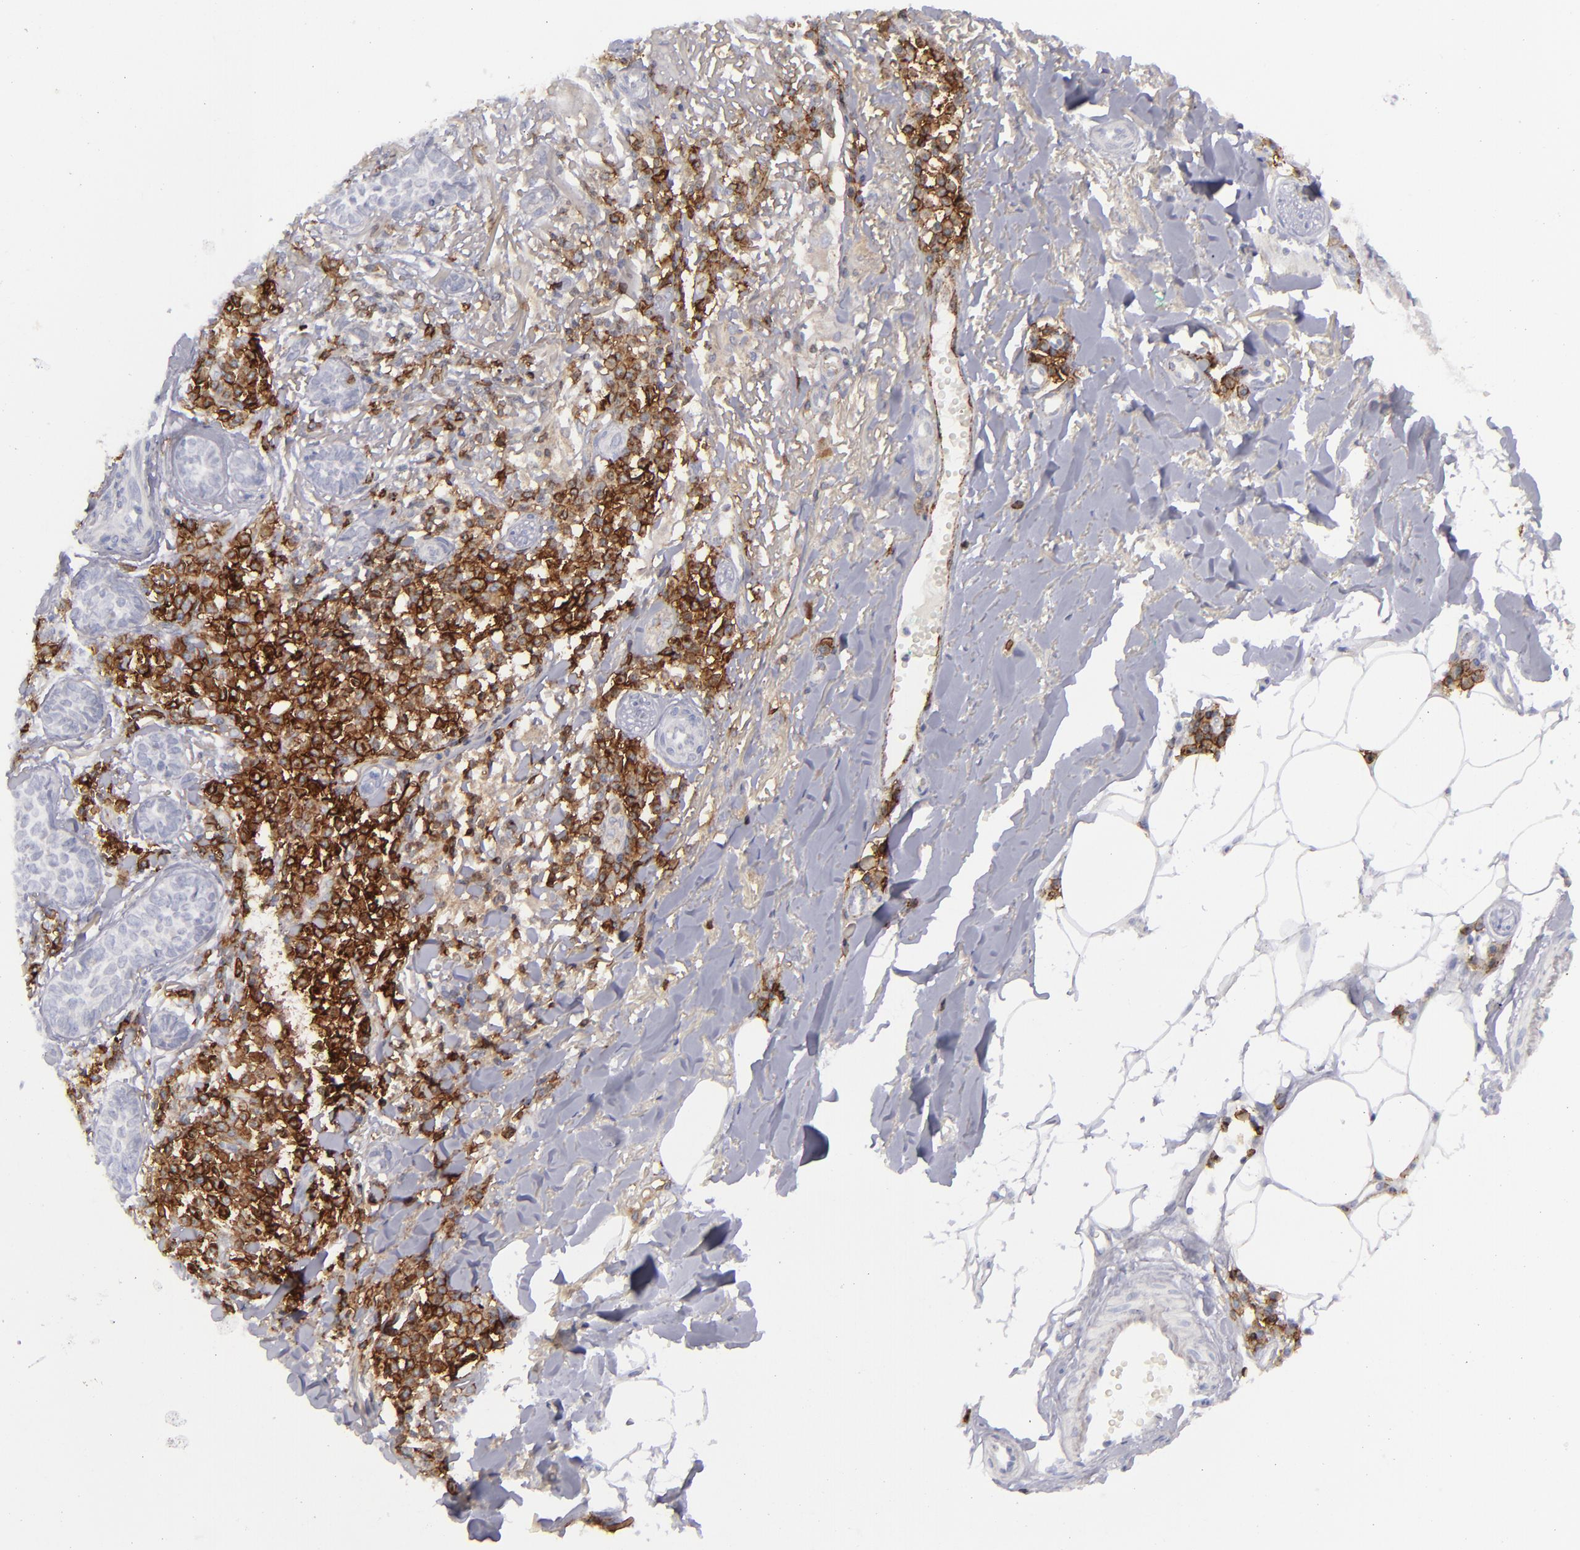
{"staining": {"intensity": "negative", "quantity": "none", "location": "none"}, "tissue": "skin cancer", "cell_type": "Tumor cells", "image_type": "cancer", "snomed": [{"axis": "morphology", "description": "Basal cell carcinoma"}, {"axis": "topography", "description": "Skin"}], "caption": "Photomicrograph shows no protein expression in tumor cells of skin cancer (basal cell carcinoma) tissue.", "gene": "CD27", "patient": {"sex": "female", "age": 89}}